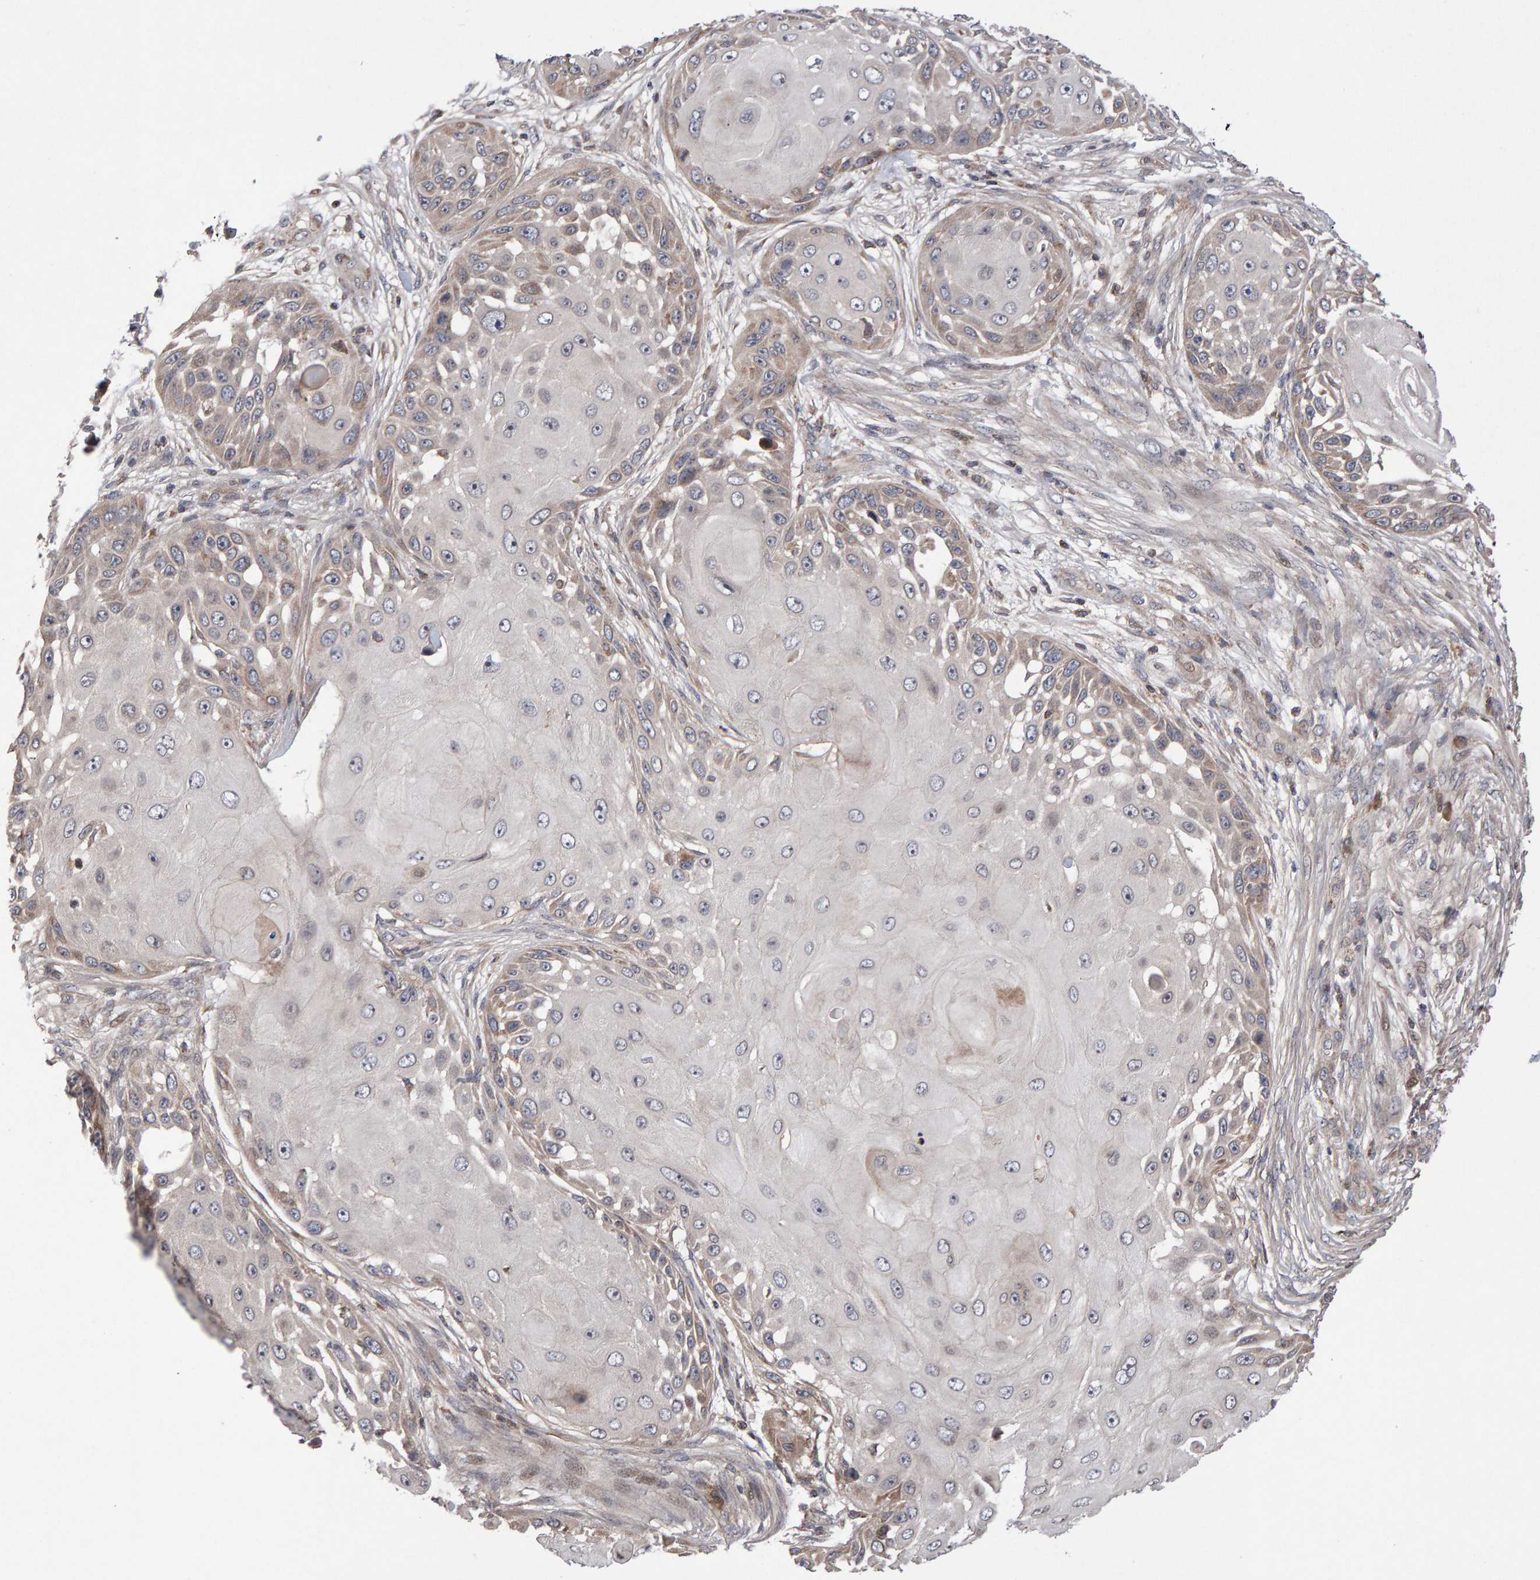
{"staining": {"intensity": "weak", "quantity": "25%-75%", "location": "cytoplasmic/membranous"}, "tissue": "skin cancer", "cell_type": "Tumor cells", "image_type": "cancer", "snomed": [{"axis": "morphology", "description": "Squamous cell carcinoma, NOS"}, {"axis": "topography", "description": "Skin"}], "caption": "Squamous cell carcinoma (skin) stained for a protein displays weak cytoplasmic/membranous positivity in tumor cells. (DAB IHC with brightfield microscopy, high magnification).", "gene": "PECR", "patient": {"sex": "female", "age": 44}}